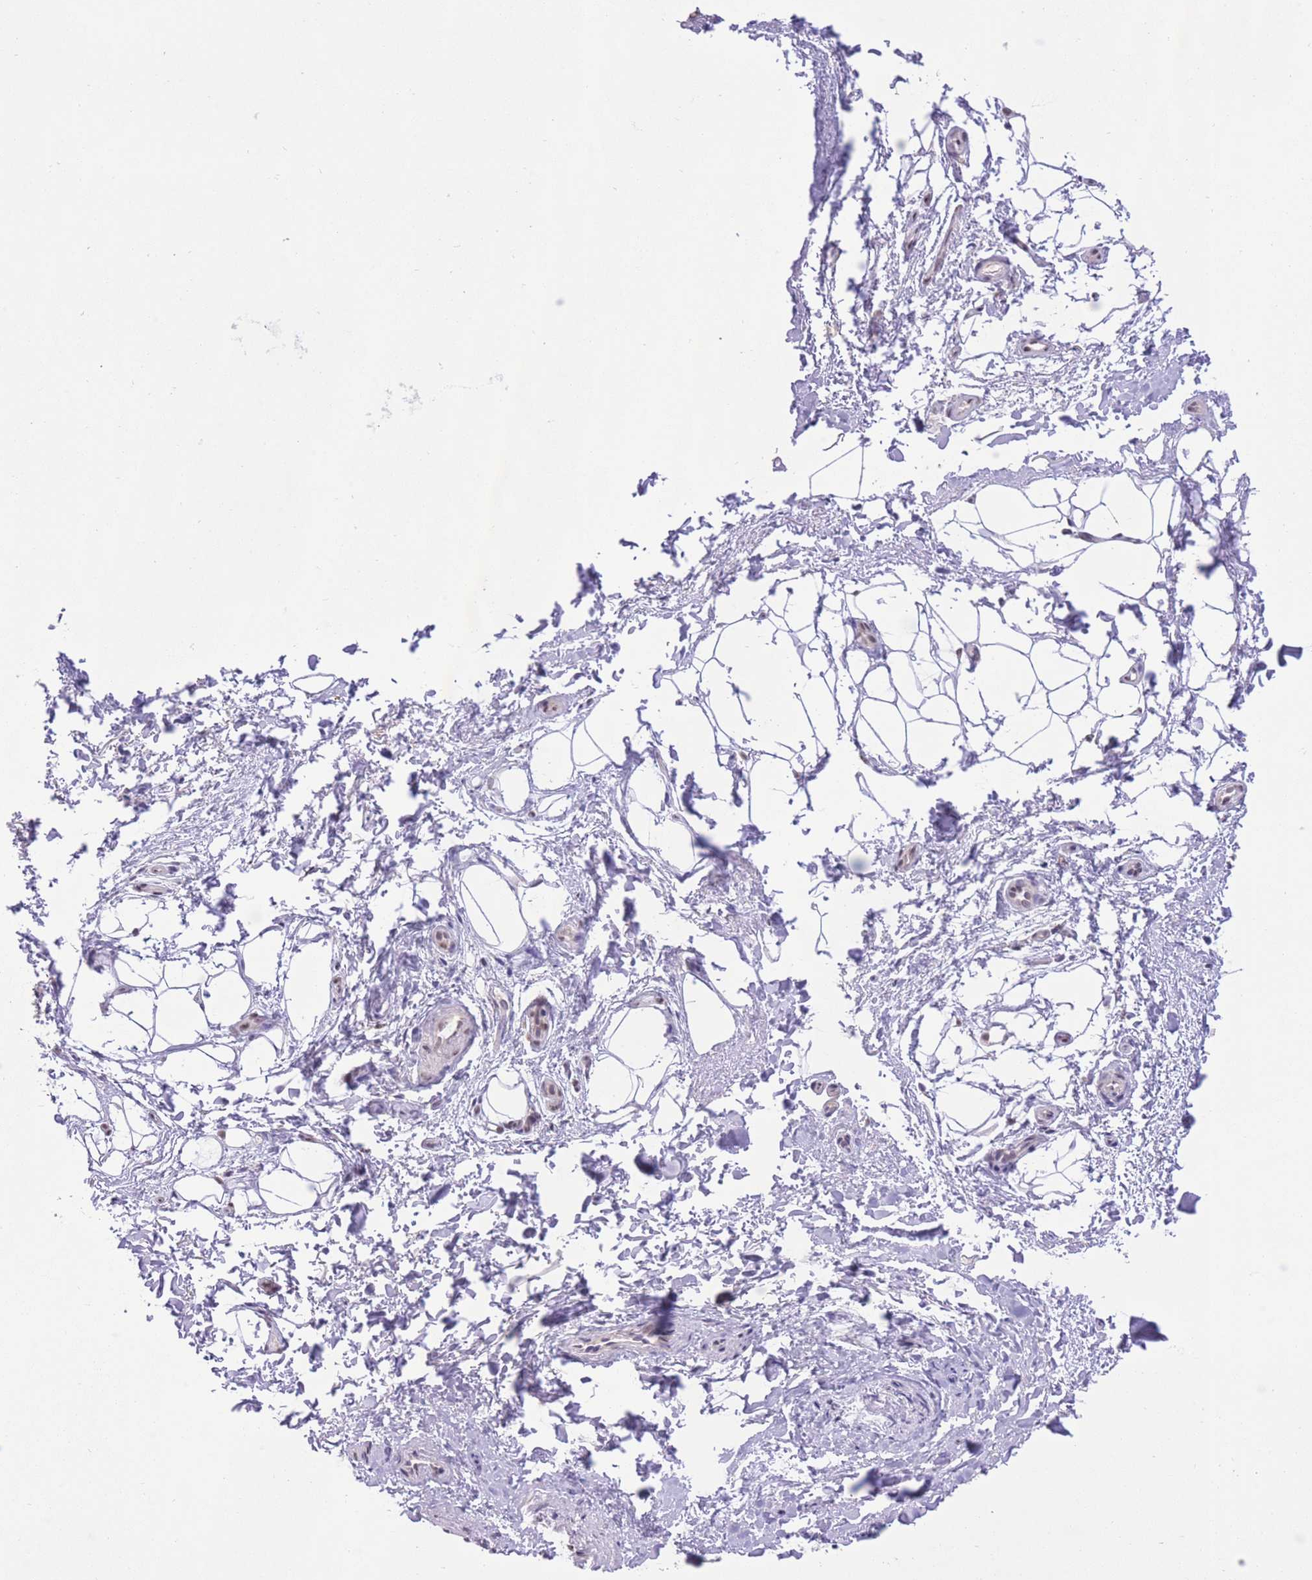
{"staining": {"intensity": "negative", "quantity": "none", "location": "none"}, "tissue": "adipose tissue", "cell_type": "Adipocytes", "image_type": "normal", "snomed": [{"axis": "morphology", "description": "Normal tissue, NOS"}, {"axis": "topography", "description": "Peripheral nerve tissue"}], "caption": "The image displays no significant positivity in adipocytes of adipose tissue. (DAB immunohistochemistry (IHC) with hematoxylin counter stain).", "gene": "ZBED5", "patient": {"sex": "female", "age": 61}}